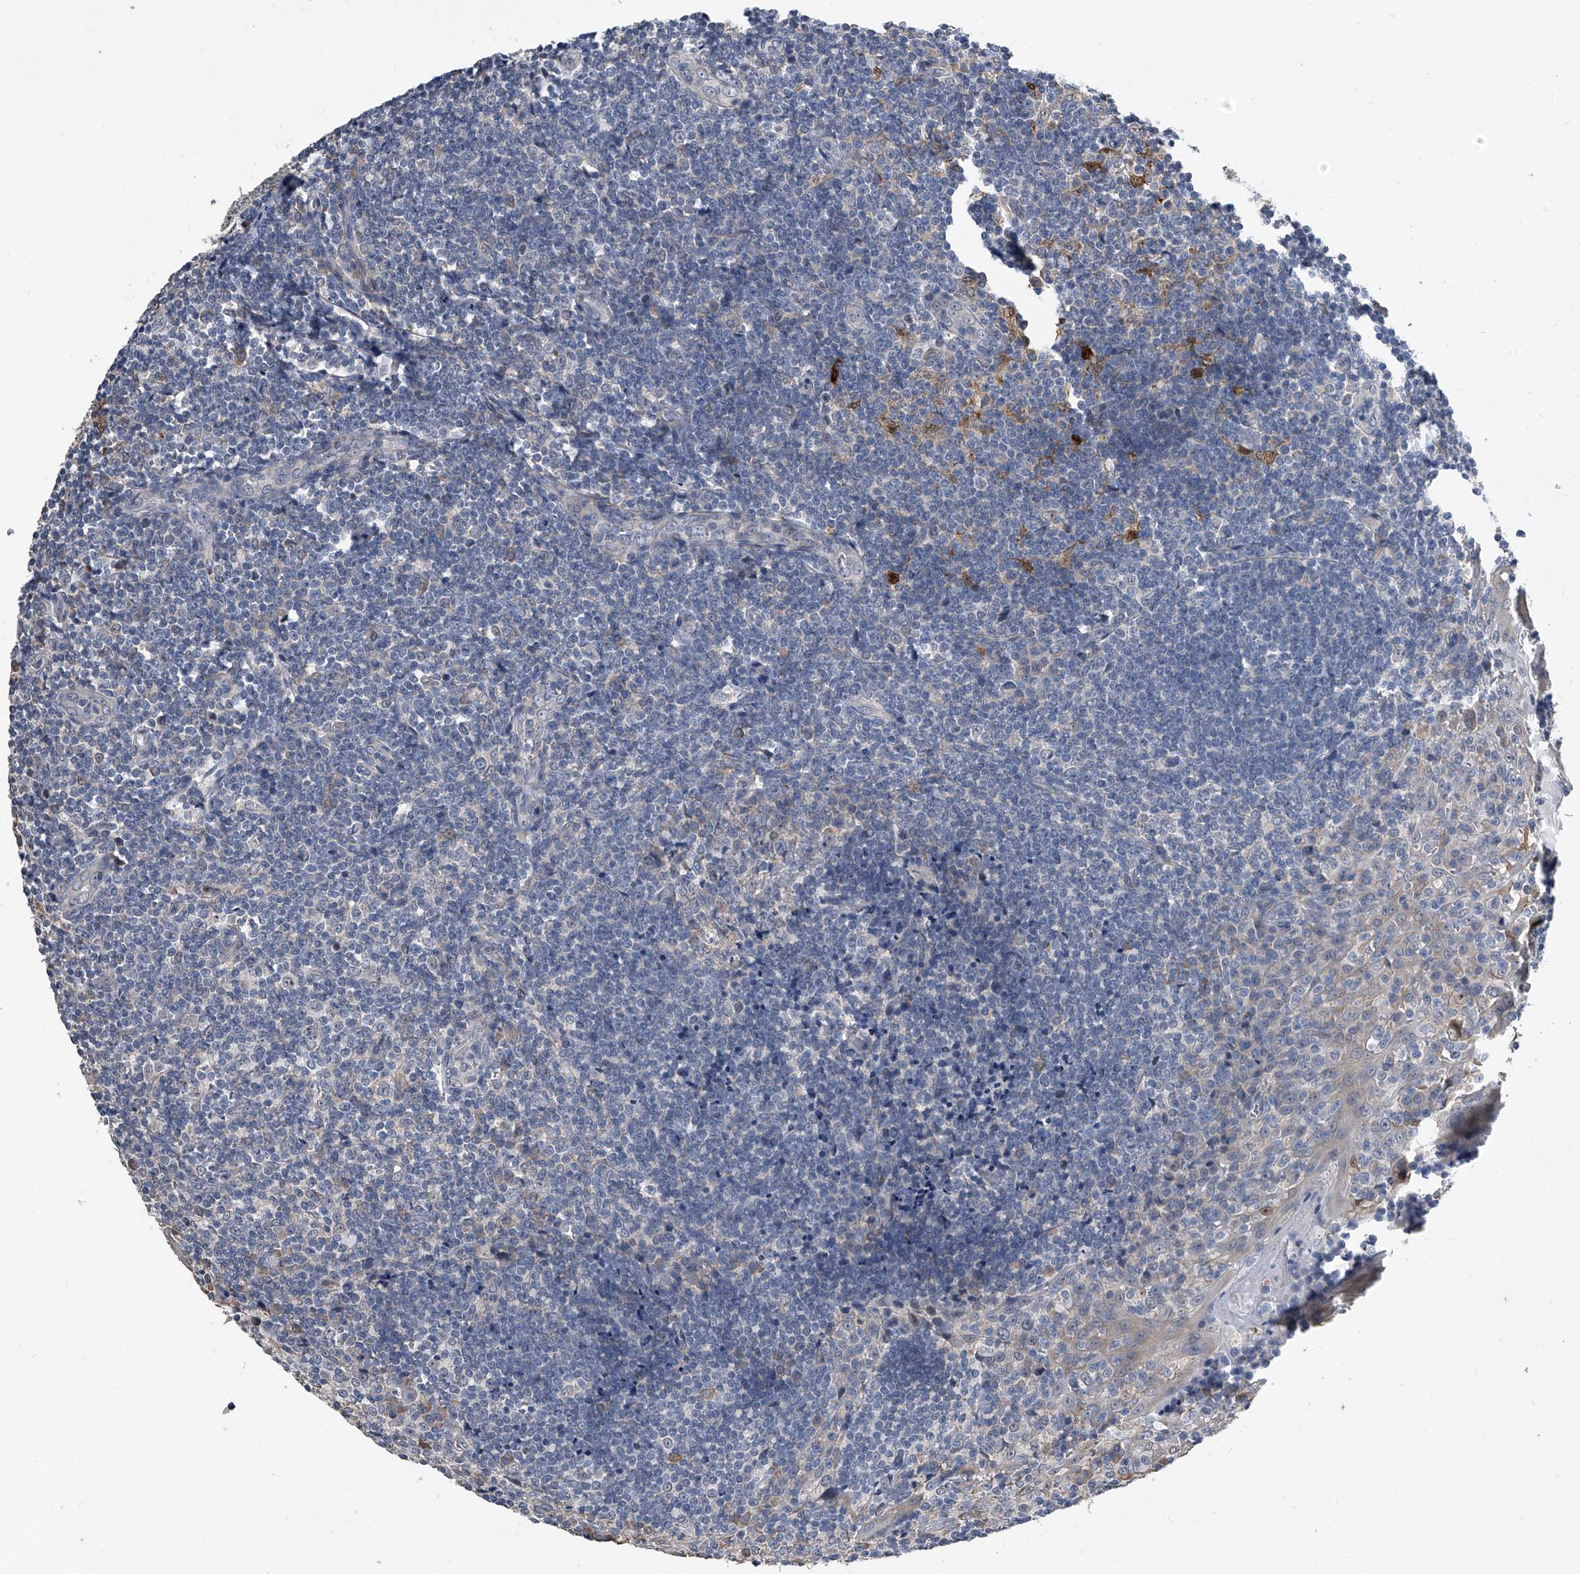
{"staining": {"intensity": "negative", "quantity": "none", "location": "none"}, "tissue": "tonsil", "cell_type": "Germinal center cells", "image_type": "normal", "snomed": [{"axis": "morphology", "description": "Normal tissue, NOS"}, {"axis": "topography", "description": "Tonsil"}], "caption": "Immunohistochemical staining of benign human tonsil displays no significant expression in germinal center cells. The staining was performed using DAB to visualize the protein expression in brown, while the nuclei were stained in blue with hematoxylin (Magnification: 20x).", "gene": "PHACTR1", "patient": {"sex": "male", "age": 27}}